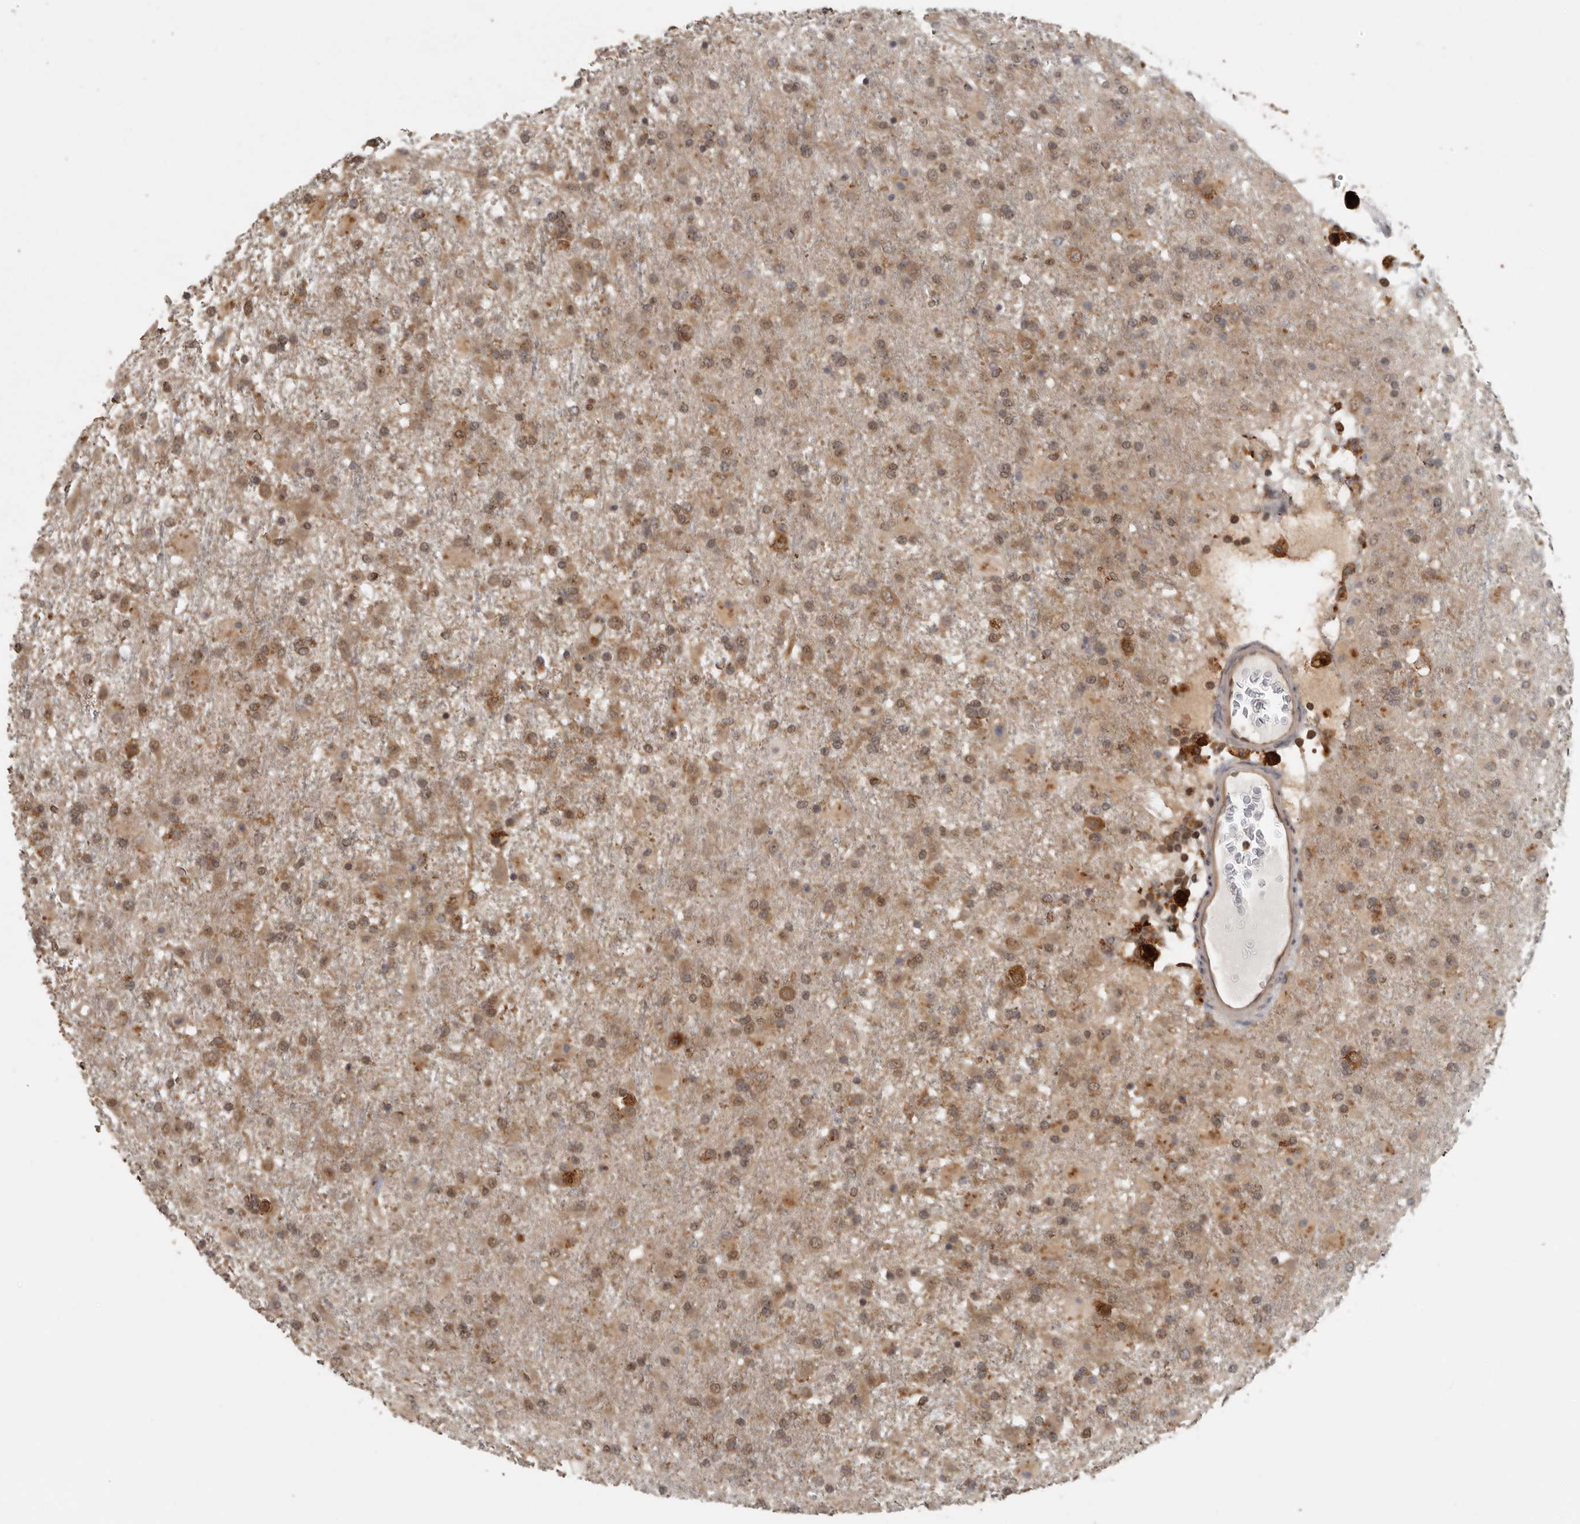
{"staining": {"intensity": "moderate", "quantity": ">75%", "location": "cytoplasmic/membranous,nuclear"}, "tissue": "glioma", "cell_type": "Tumor cells", "image_type": "cancer", "snomed": [{"axis": "morphology", "description": "Glioma, malignant, Low grade"}, {"axis": "topography", "description": "Brain"}], "caption": "Tumor cells show moderate cytoplasmic/membranous and nuclear staining in about >75% of cells in glioma. The staining was performed using DAB (3,3'-diaminobenzidine) to visualize the protein expression in brown, while the nuclei were stained in blue with hematoxylin (Magnification: 20x).", "gene": "CCT8", "patient": {"sex": "male", "age": 65}}